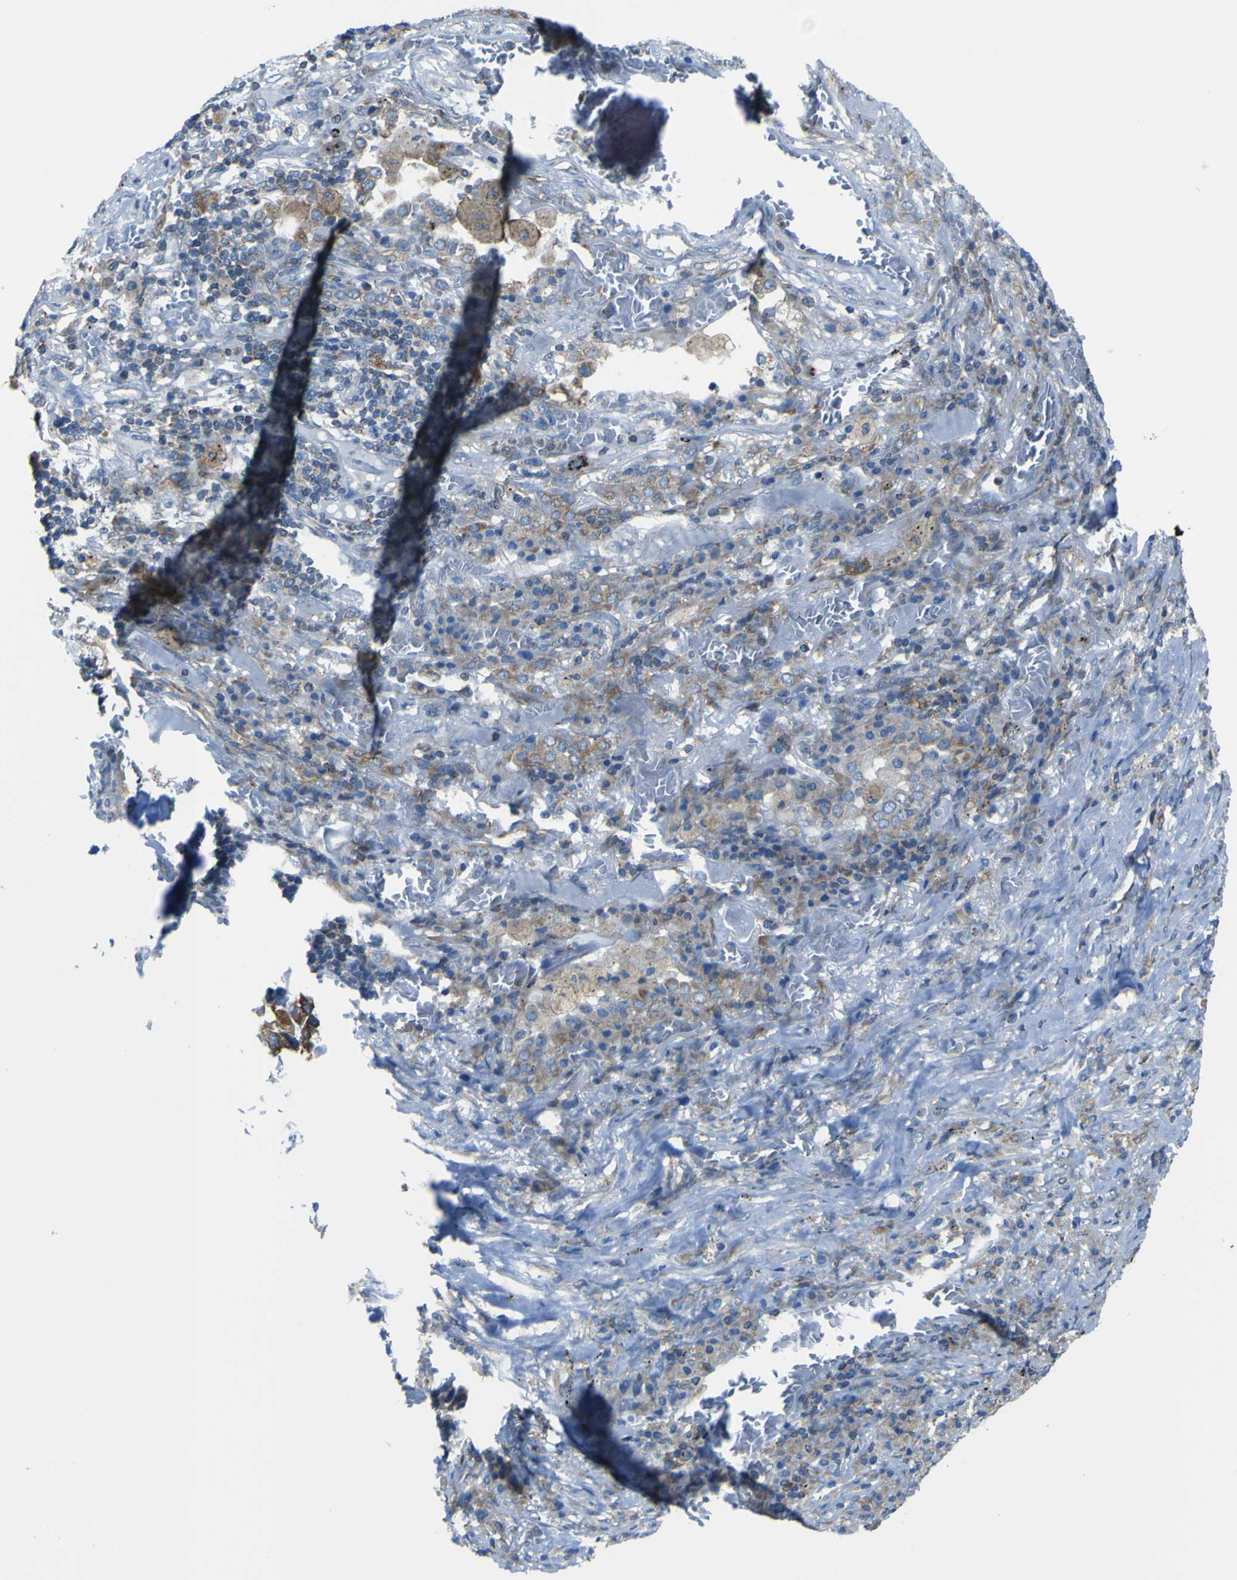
{"staining": {"intensity": "moderate", "quantity": ">75%", "location": "cytoplasmic/membranous"}, "tissue": "lung cancer", "cell_type": "Tumor cells", "image_type": "cancer", "snomed": [{"axis": "morphology", "description": "Squamous cell carcinoma, NOS"}, {"axis": "topography", "description": "Lung"}], "caption": "Immunohistochemical staining of human squamous cell carcinoma (lung) reveals medium levels of moderate cytoplasmic/membranous protein positivity in about >75% of tumor cells.", "gene": "STIM1", "patient": {"sex": "male", "age": 57}}